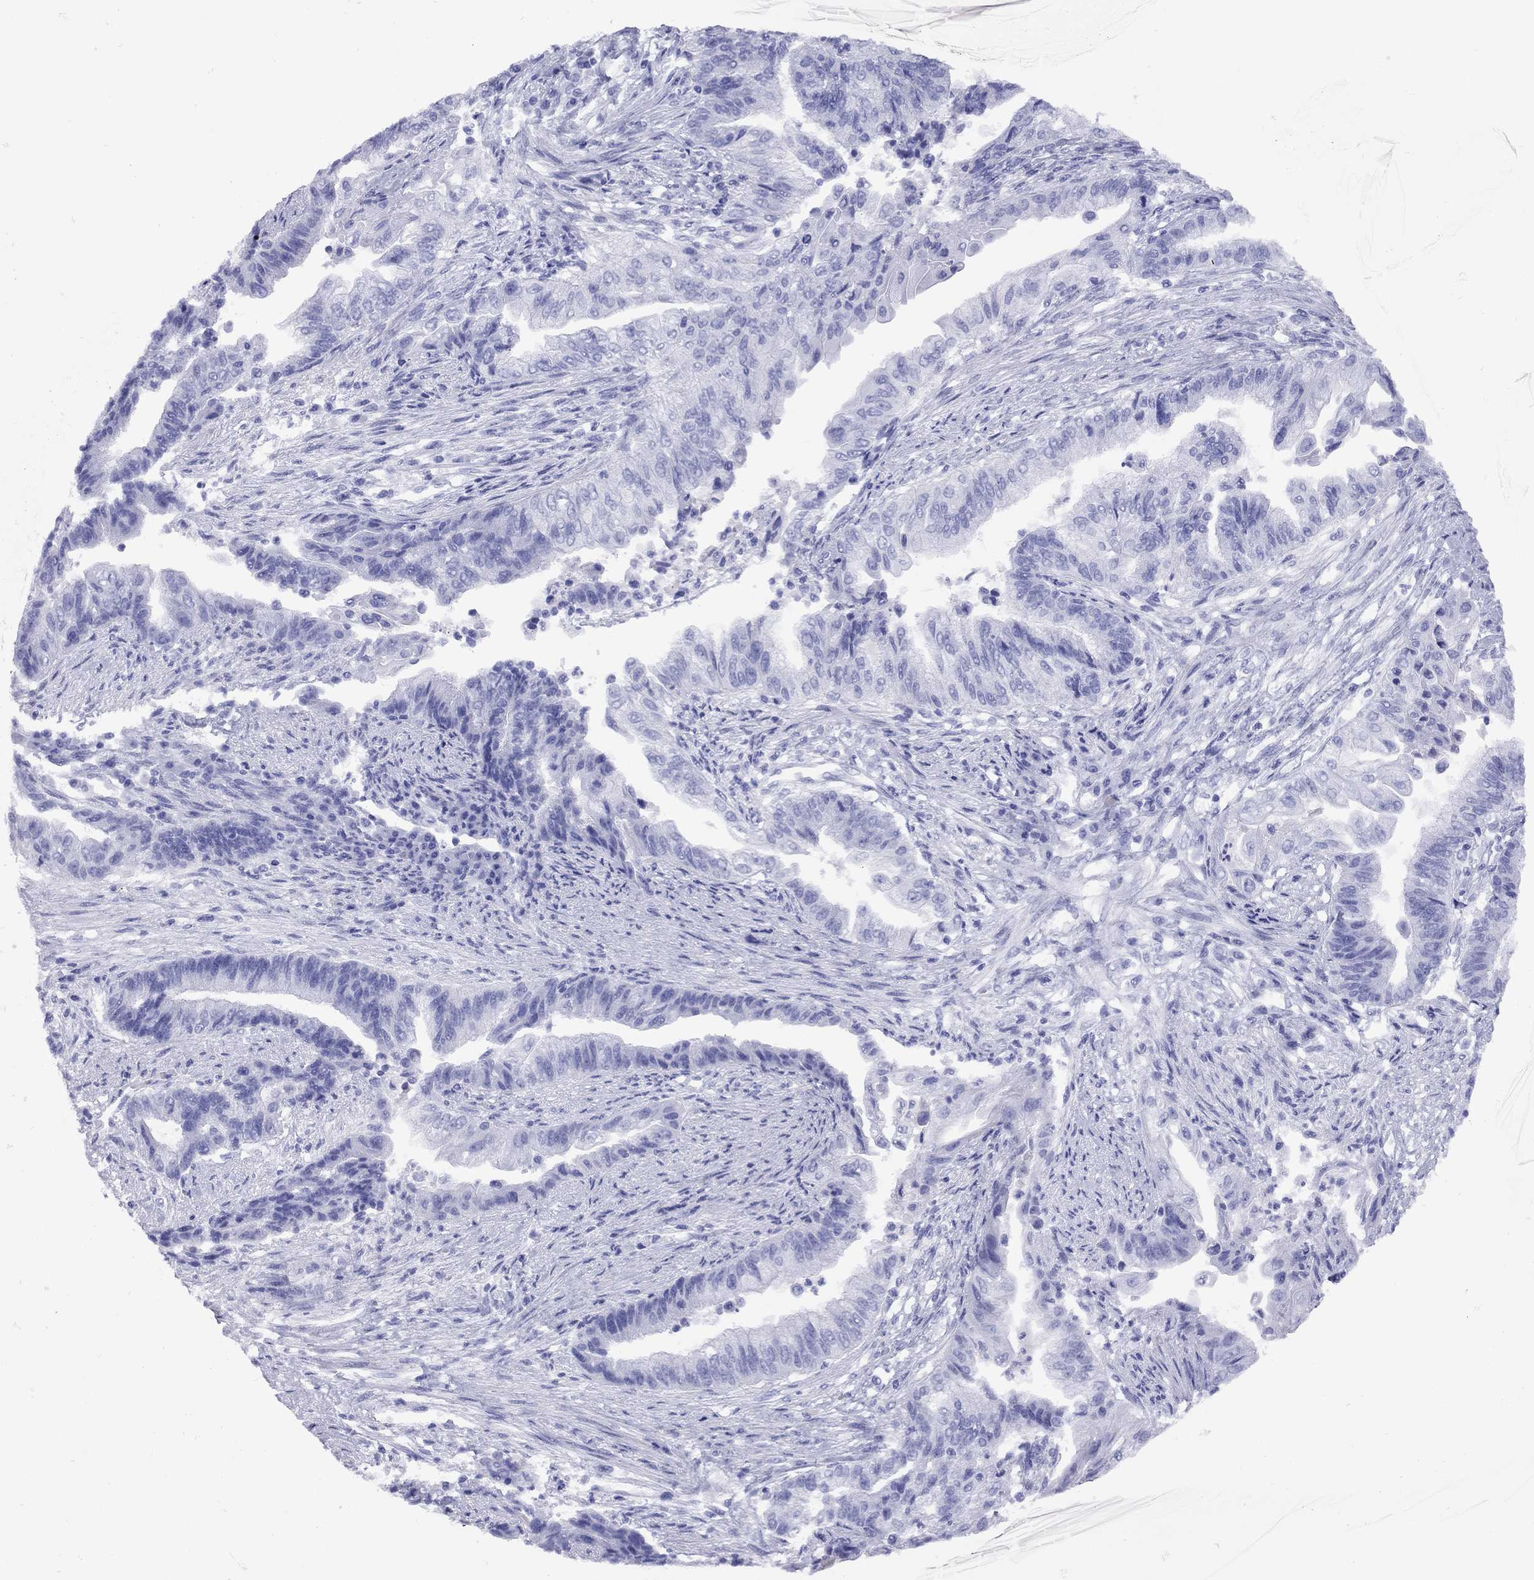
{"staining": {"intensity": "negative", "quantity": "none", "location": "none"}, "tissue": "endometrial cancer", "cell_type": "Tumor cells", "image_type": "cancer", "snomed": [{"axis": "morphology", "description": "Adenocarcinoma, NOS"}, {"axis": "topography", "description": "Uterus"}, {"axis": "topography", "description": "Endometrium"}], "caption": "The photomicrograph demonstrates no significant staining in tumor cells of endometrial cancer (adenocarcinoma).", "gene": "GRIA2", "patient": {"sex": "female", "age": 54}}